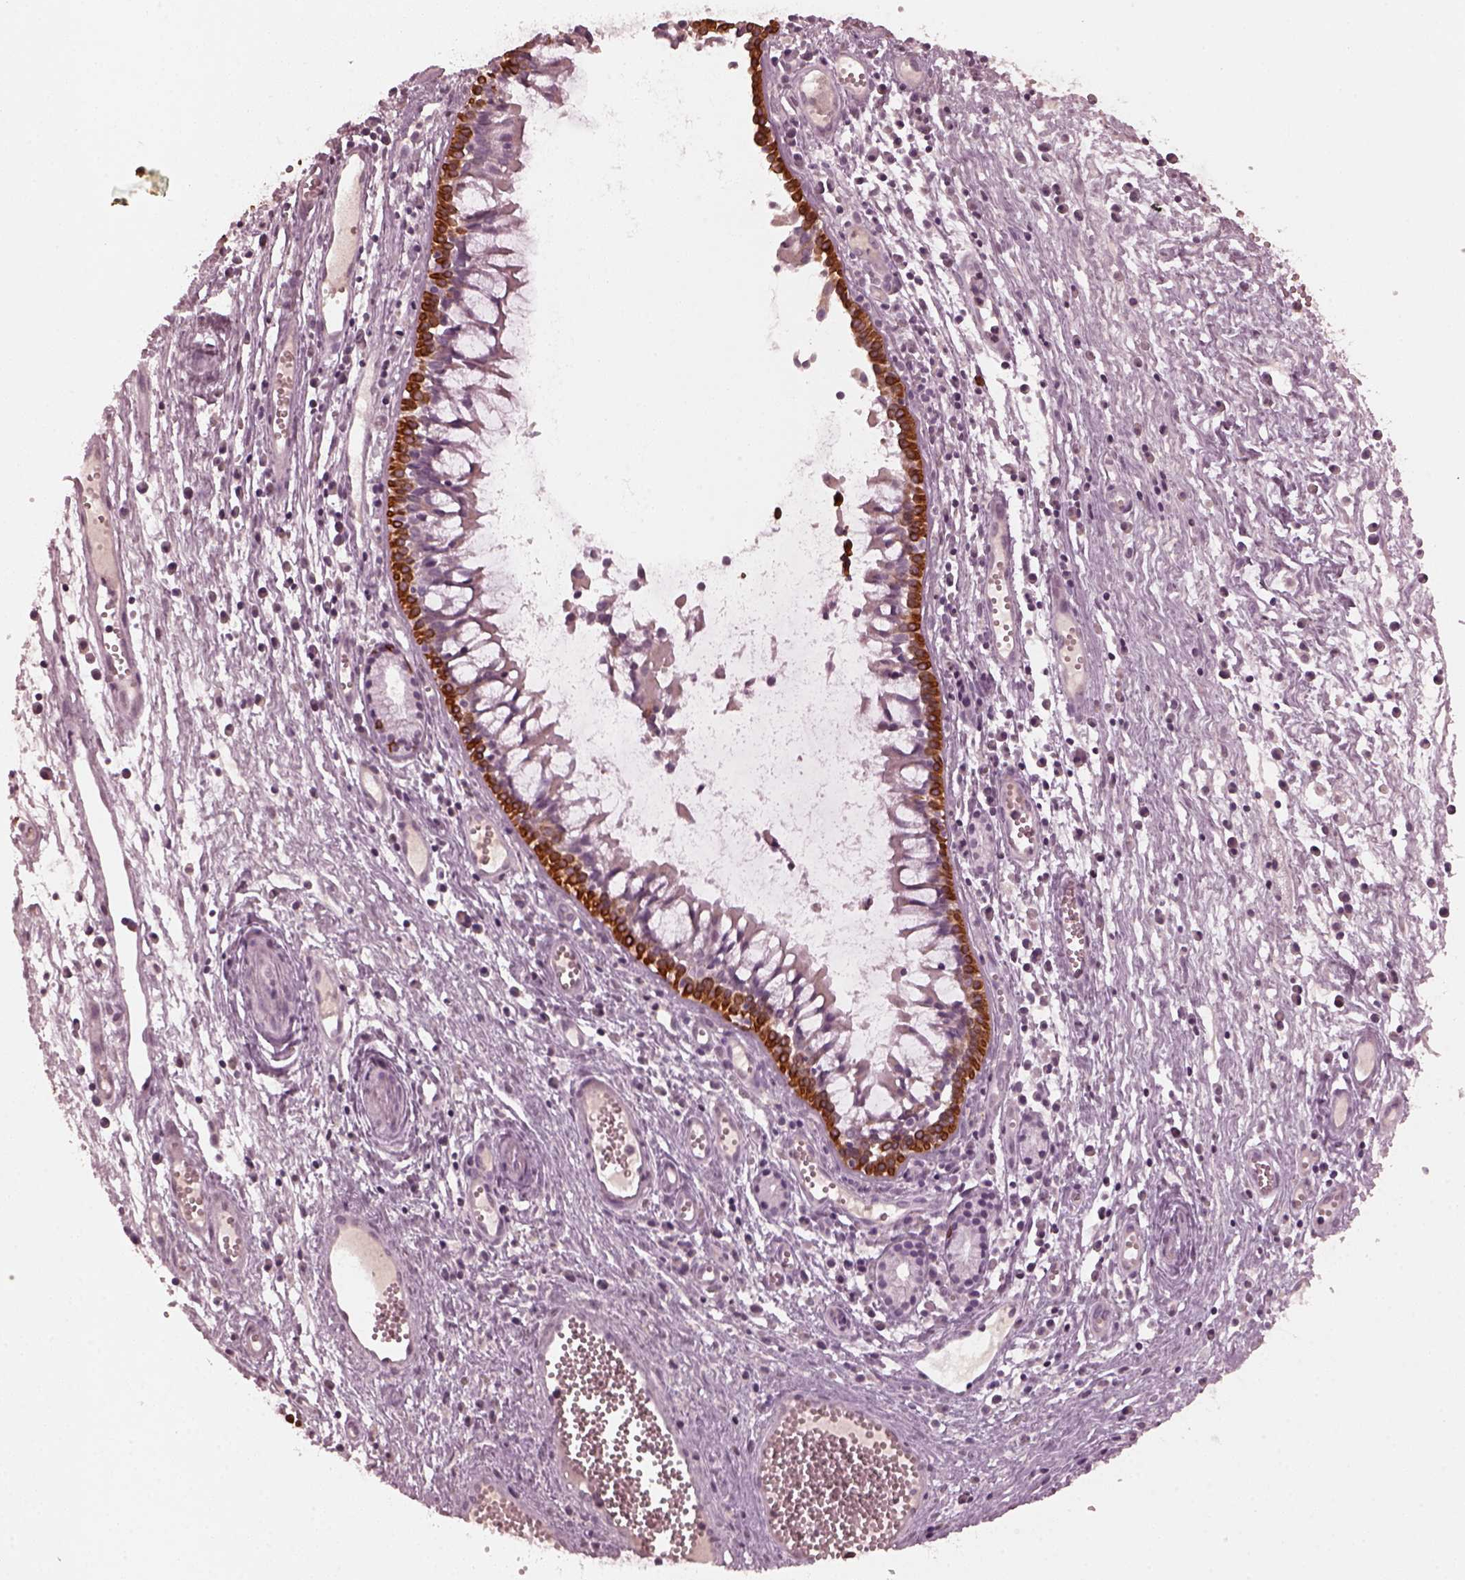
{"staining": {"intensity": "strong", "quantity": "25%-75%", "location": "cytoplasmic/membranous"}, "tissue": "nasopharynx", "cell_type": "Respiratory epithelial cells", "image_type": "normal", "snomed": [{"axis": "morphology", "description": "Normal tissue, NOS"}, {"axis": "topography", "description": "Nasopharynx"}], "caption": "High-magnification brightfield microscopy of normal nasopharynx stained with DAB (brown) and counterstained with hematoxylin (blue). respiratory epithelial cells exhibit strong cytoplasmic/membranous positivity is appreciated in approximately25%-75% of cells. The staining is performed using DAB (3,3'-diaminobenzidine) brown chromogen to label protein expression. The nuclei are counter-stained blue using hematoxylin.", "gene": "KRT79", "patient": {"sex": "male", "age": 31}}